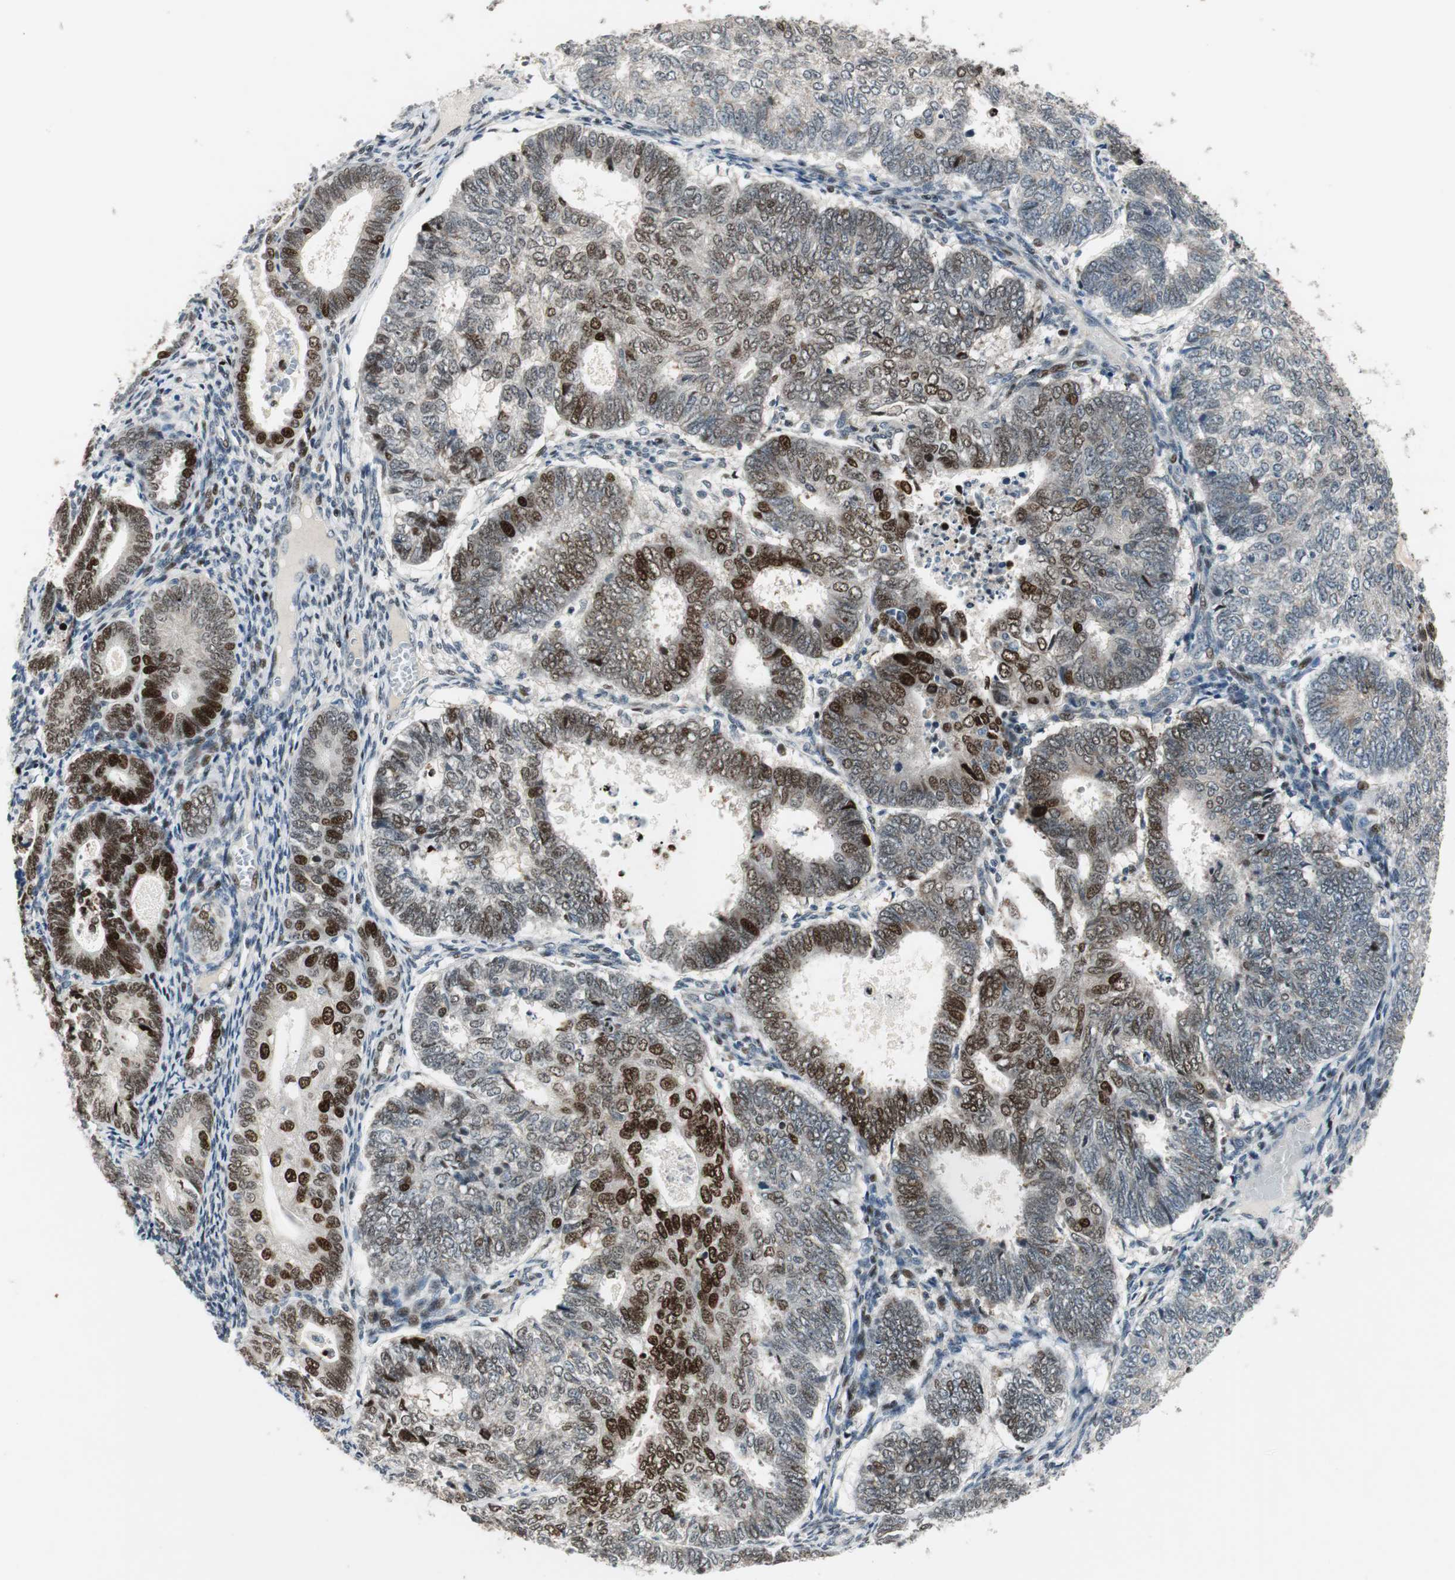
{"staining": {"intensity": "strong", "quantity": ">75%", "location": "nuclear"}, "tissue": "endometrial cancer", "cell_type": "Tumor cells", "image_type": "cancer", "snomed": [{"axis": "morphology", "description": "Adenocarcinoma, NOS"}, {"axis": "topography", "description": "Uterus"}], "caption": "Tumor cells exhibit strong nuclear expression in approximately >75% of cells in endometrial adenocarcinoma.", "gene": "AJUBA", "patient": {"sex": "female", "age": 60}}